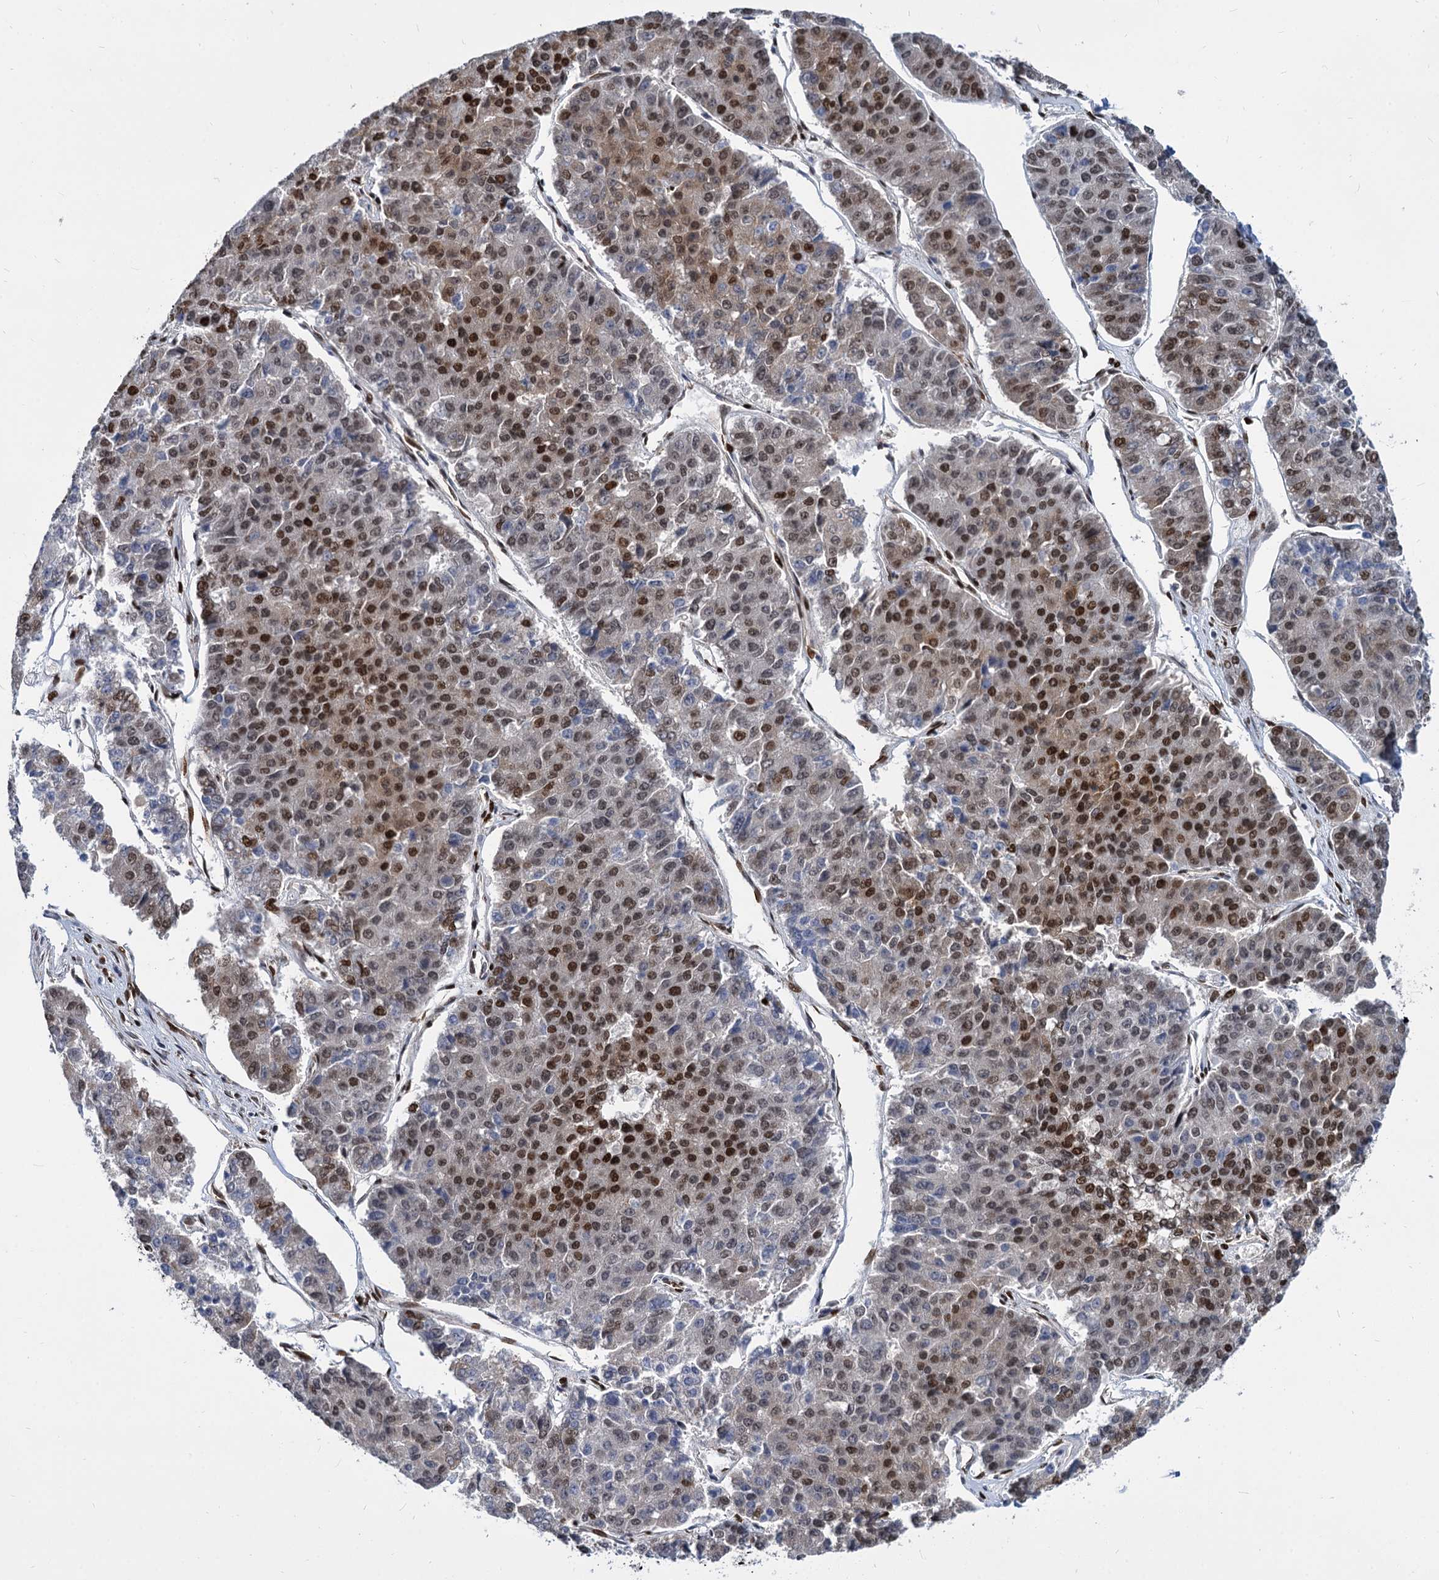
{"staining": {"intensity": "strong", "quantity": "25%-75%", "location": "nuclear"}, "tissue": "pancreatic cancer", "cell_type": "Tumor cells", "image_type": "cancer", "snomed": [{"axis": "morphology", "description": "Adenocarcinoma, NOS"}, {"axis": "topography", "description": "Pancreas"}], "caption": "Protein staining of adenocarcinoma (pancreatic) tissue displays strong nuclear expression in approximately 25%-75% of tumor cells.", "gene": "MECP2", "patient": {"sex": "male", "age": 50}}